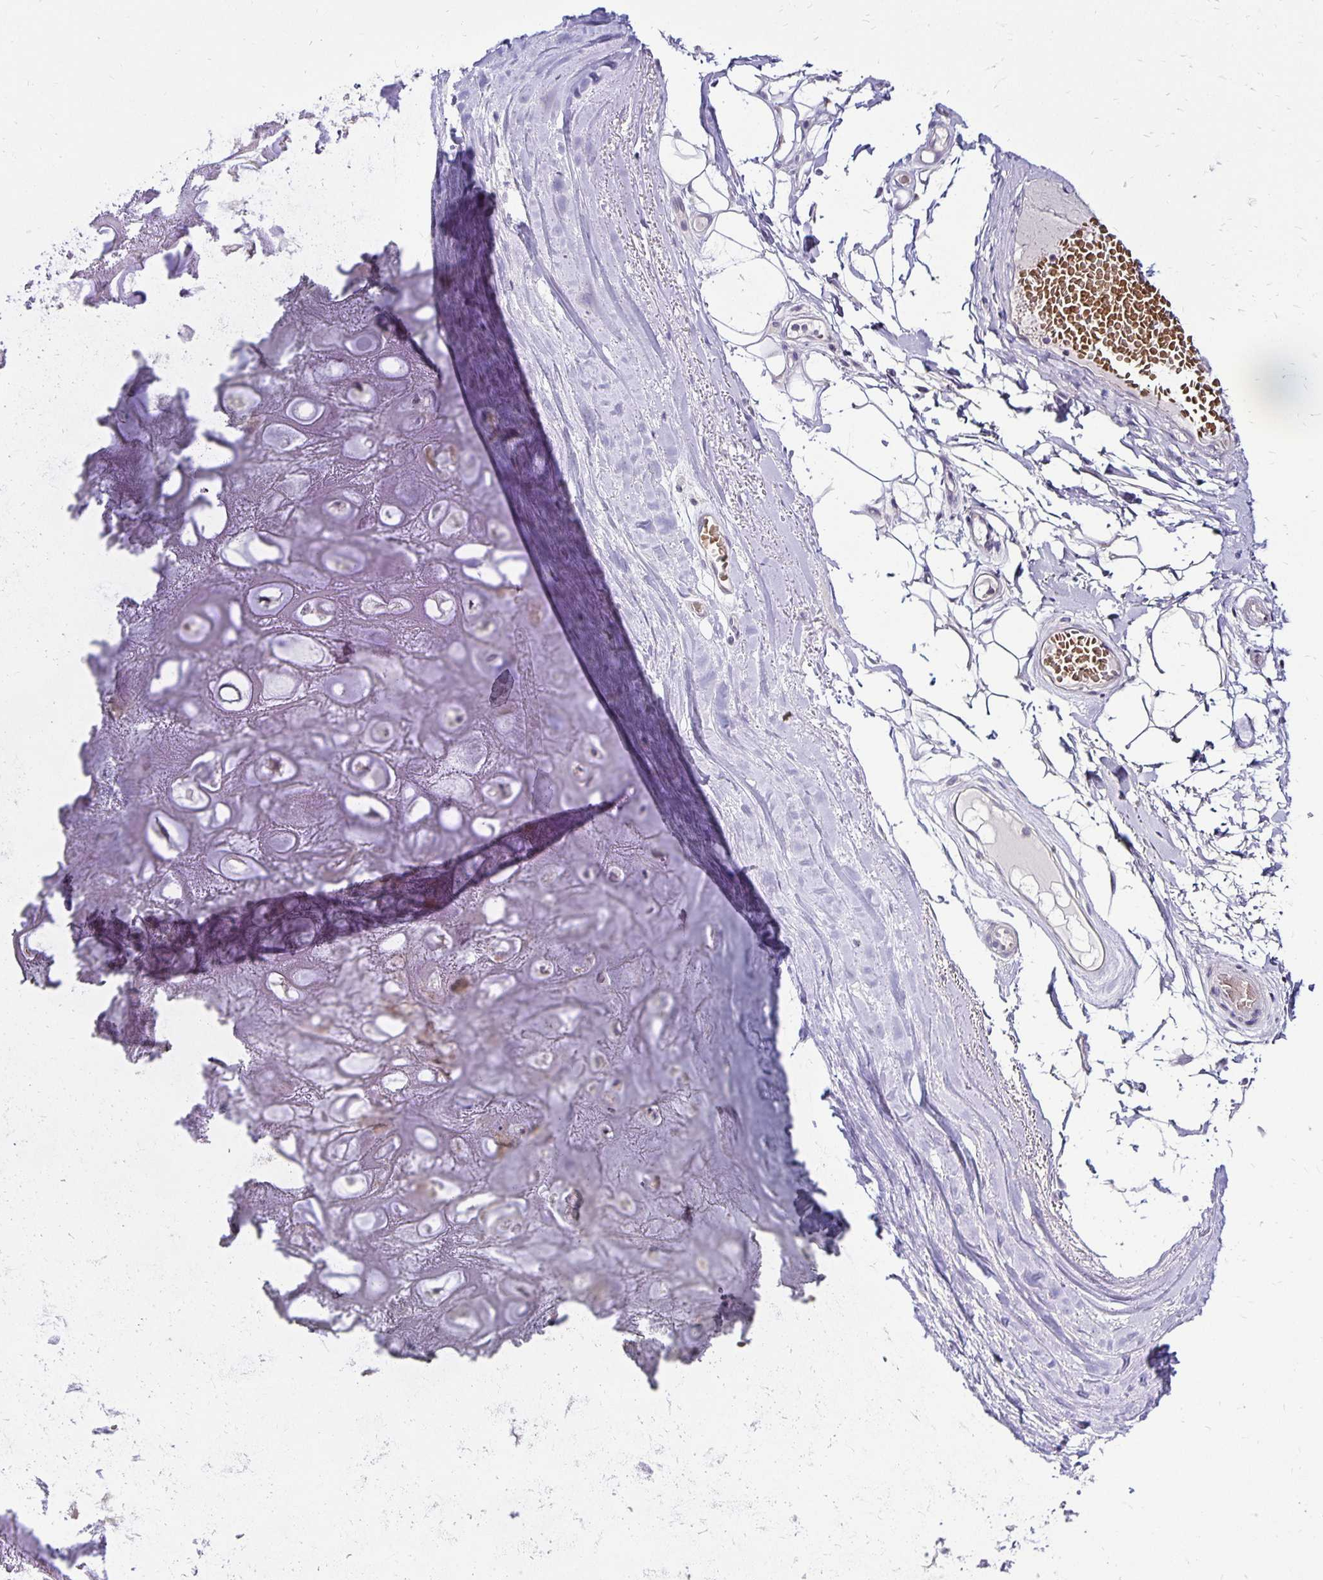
{"staining": {"intensity": "negative", "quantity": "none", "location": "none"}, "tissue": "adipose tissue", "cell_type": "Adipocytes", "image_type": "normal", "snomed": [{"axis": "morphology", "description": "Normal tissue, NOS"}, {"axis": "topography", "description": "Lymph node"}, {"axis": "topography", "description": "Cartilage tissue"}, {"axis": "topography", "description": "Nasopharynx"}], "caption": "Immunohistochemical staining of unremarkable human adipose tissue reveals no significant positivity in adipocytes.", "gene": "FN3K", "patient": {"sex": "male", "age": 63}}